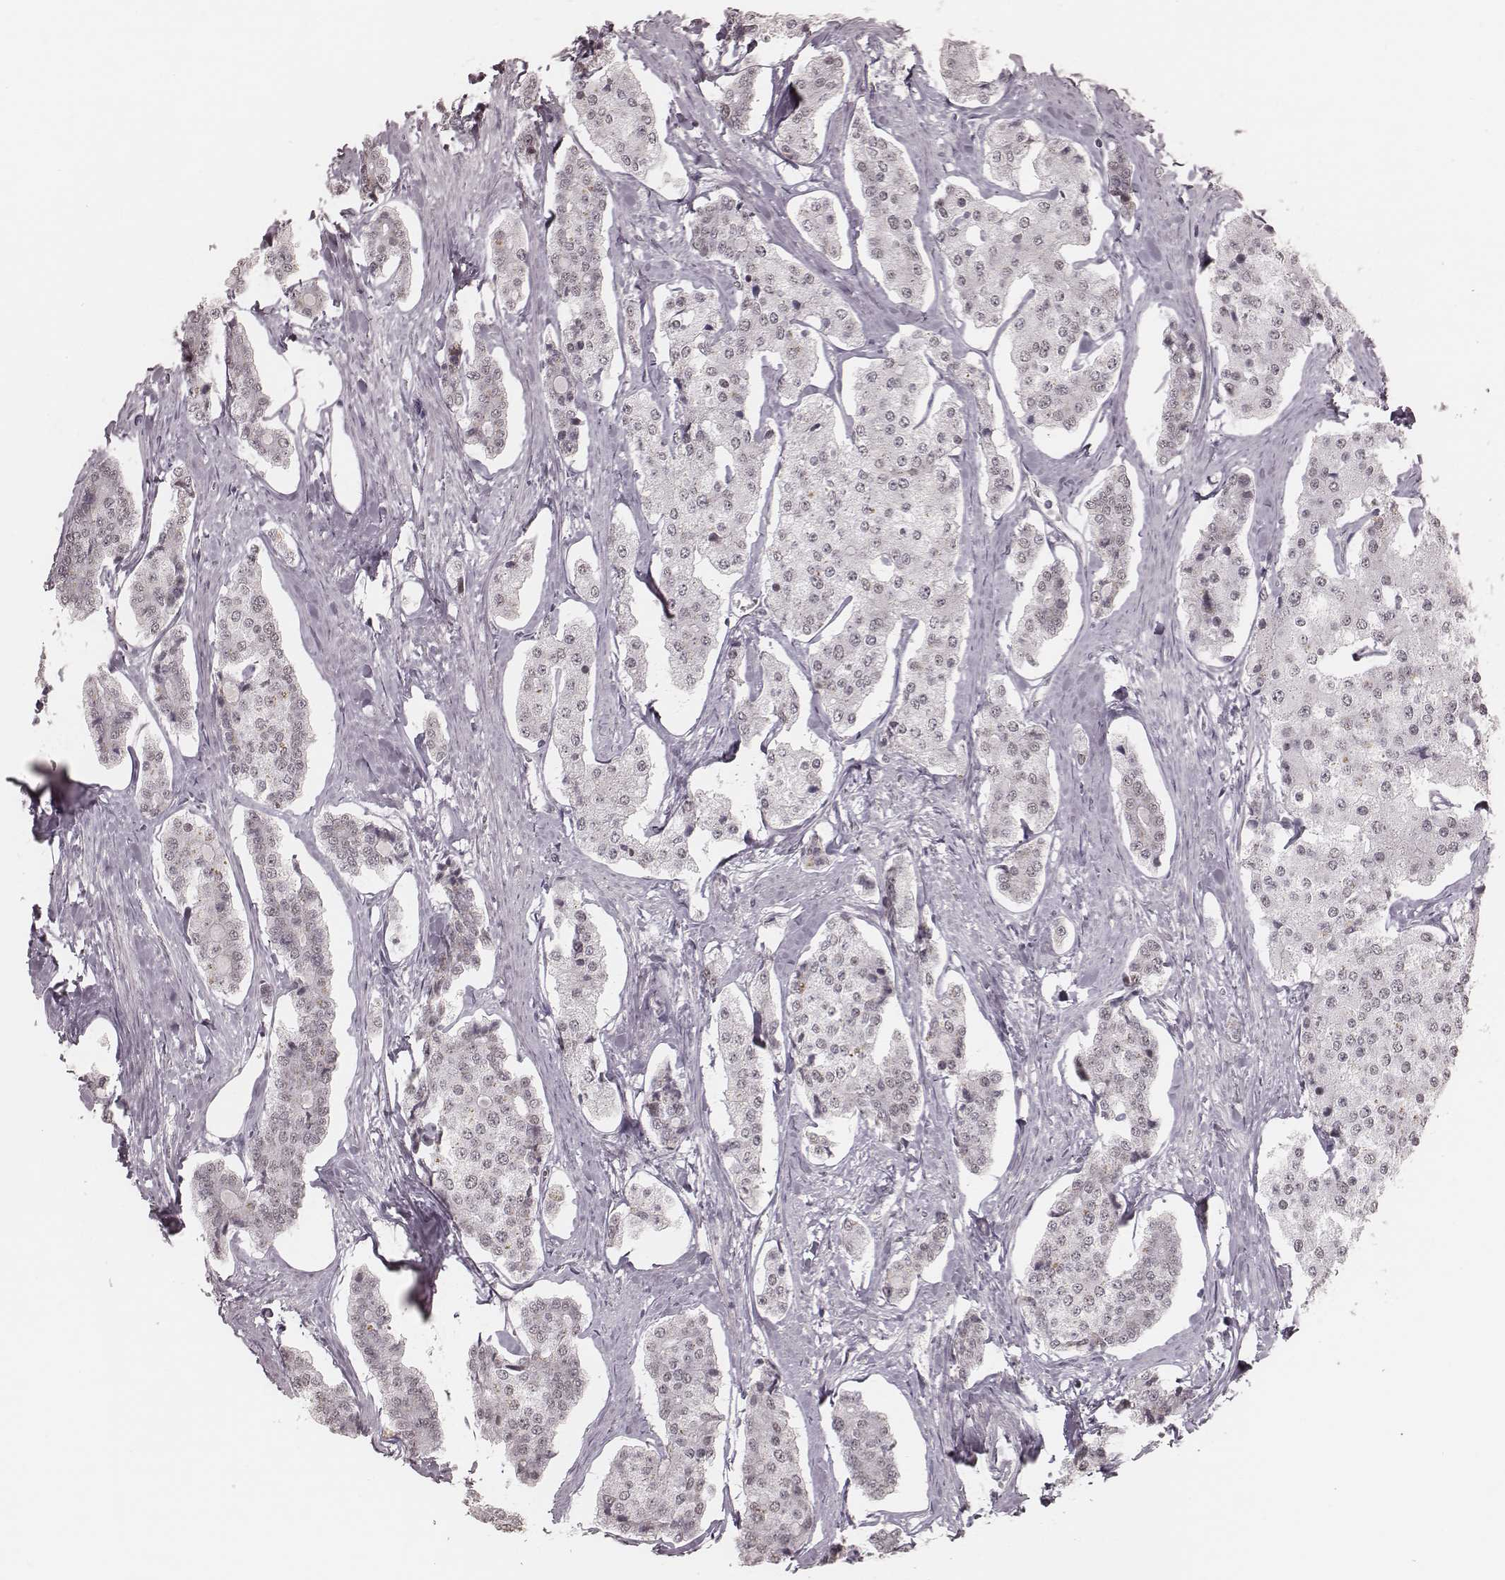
{"staining": {"intensity": "negative", "quantity": "none", "location": "none"}, "tissue": "carcinoid", "cell_type": "Tumor cells", "image_type": "cancer", "snomed": [{"axis": "morphology", "description": "Carcinoid, malignant, NOS"}, {"axis": "topography", "description": "Small intestine"}], "caption": "Immunohistochemistry photomicrograph of human malignant carcinoid stained for a protein (brown), which displays no staining in tumor cells.", "gene": "KITLG", "patient": {"sex": "female", "age": 65}}